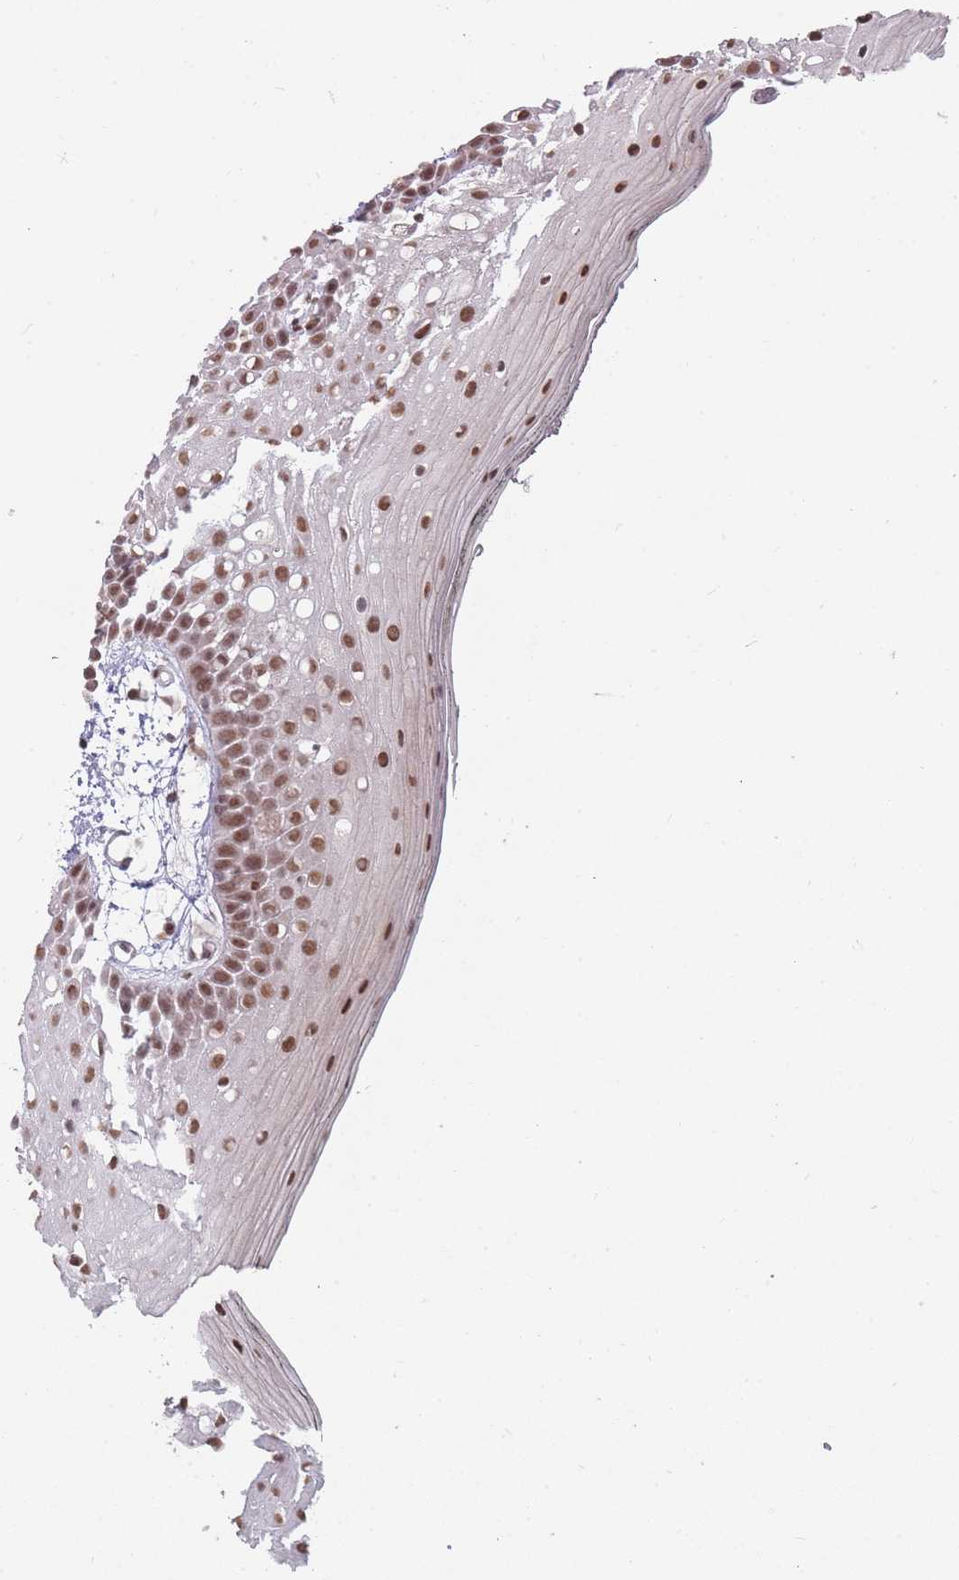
{"staining": {"intensity": "moderate", "quantity": ">75%", "location": "nuclear"}, "tissue": "oral mucosa", "cell_type": "Squamous epithelial cells", "image_type": "normal", "snomed": [{"axis": "morphology", "description": "Normal tissue, NOS"}, {"axis": "topography", "description": "Oral tissue"}, {"axis": "topography", "description": "Tounge, NOS"}], "caption": "This photomicrograph demonstrates unremarkable oral mucosa stained with IHC to label a protein in brown. The nuclear of squamous epithelial cells show moderate positivity for the protein. Nuclei are counter-stained blue.", "gene": "HNRNPUL1", "patient": {"sex": "female", "age": 81}}